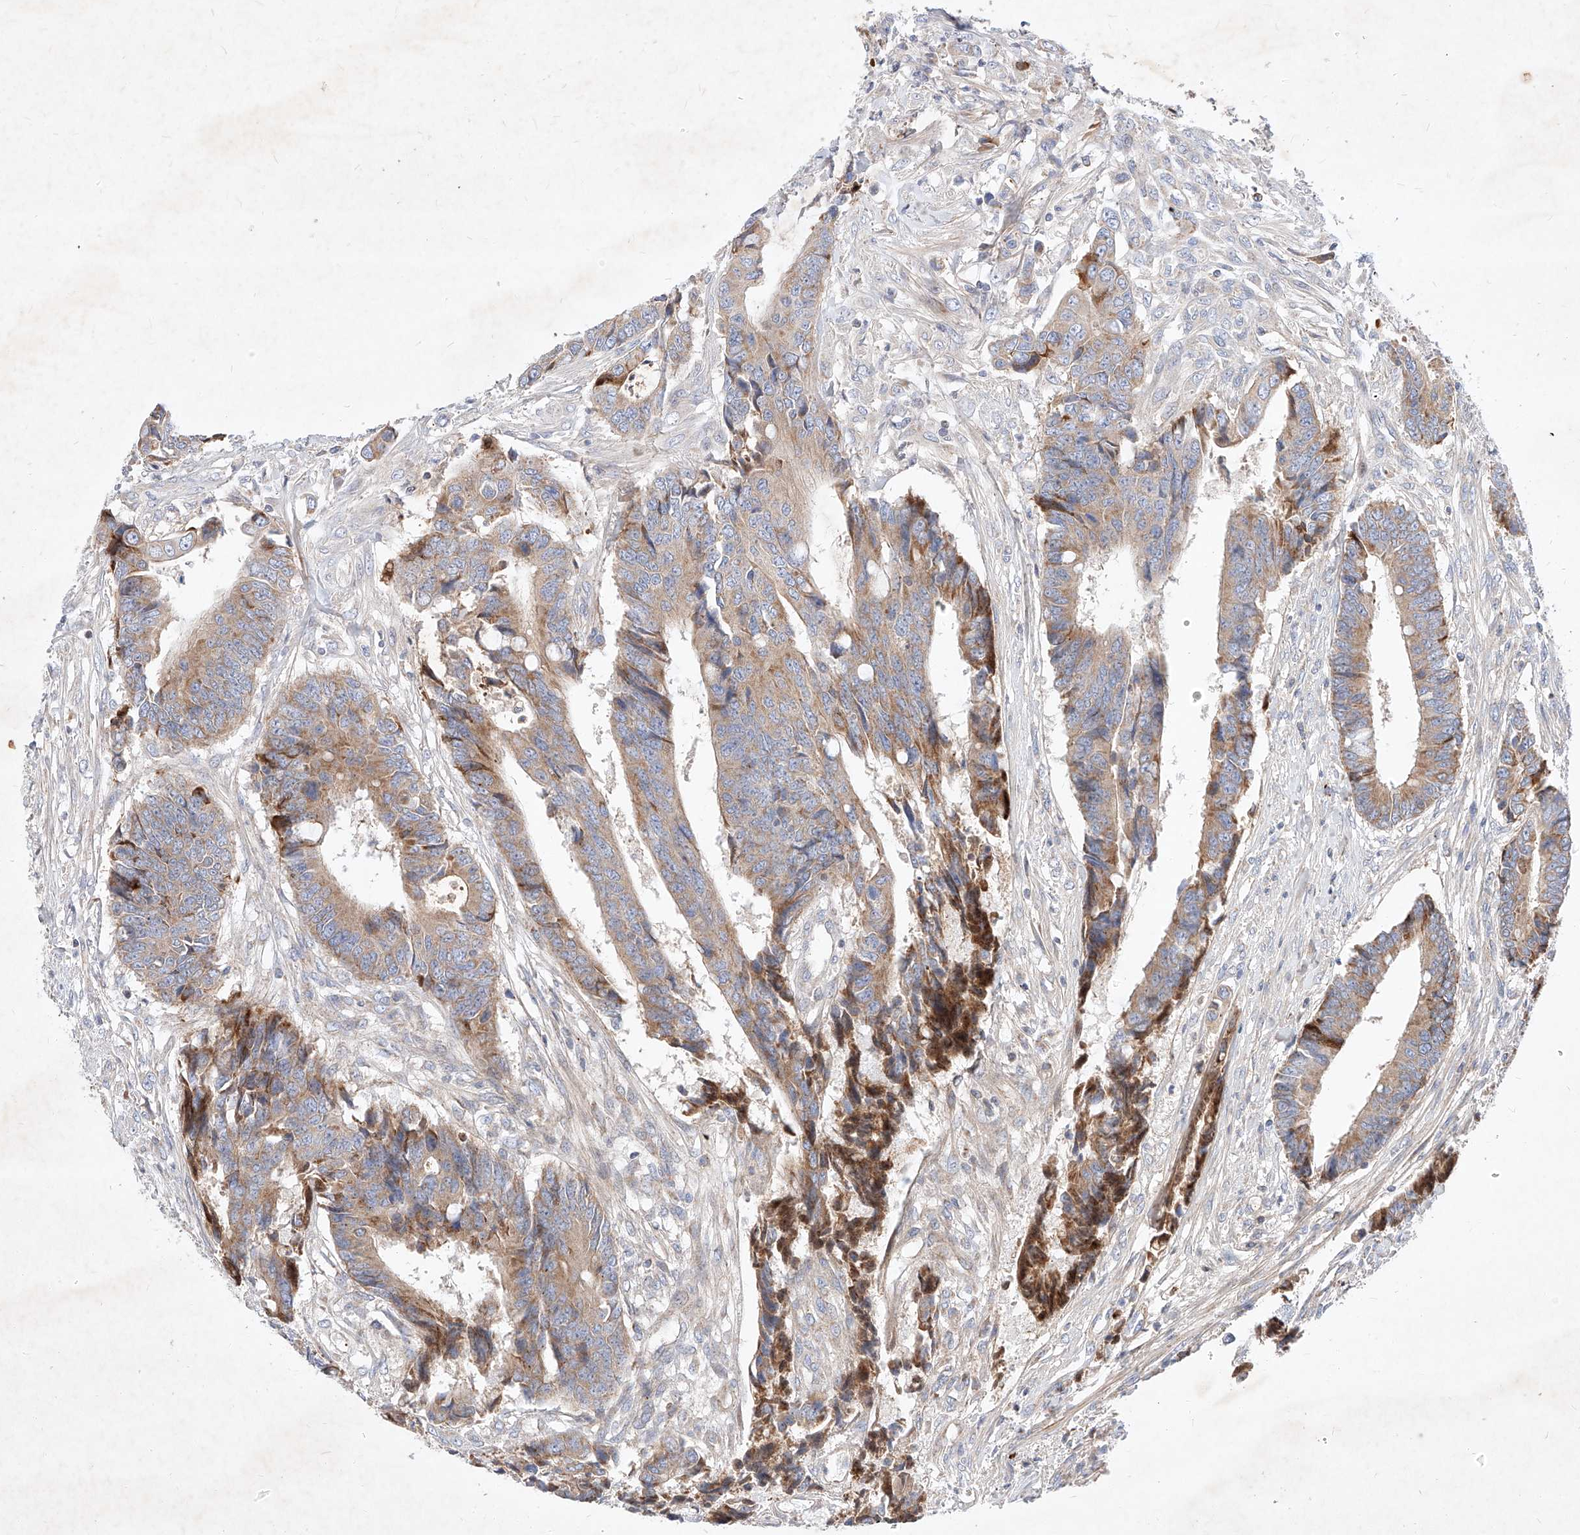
{"staining": {"intensity": "moderate", "quantity": ">75%", "location": "cytoplasmic/membranous"}, "tissue": "colorectal cancer", "cell_type": "Tumor cells", "image_type": "cancer", "snomed": [{"axis": "morphology", "description": "Adenocarcinoma, NOS"}, {"axis": "topography", "description": "Rectum"}], "caption": "Brown immunohistochemical staining in human colorectal cancer shows moderate cytoplasmic/membranous positivity in approximately >75% of tumor cells.", "gene": "OSGEPL1", "patient": {"sex": "male", "age": 84}}